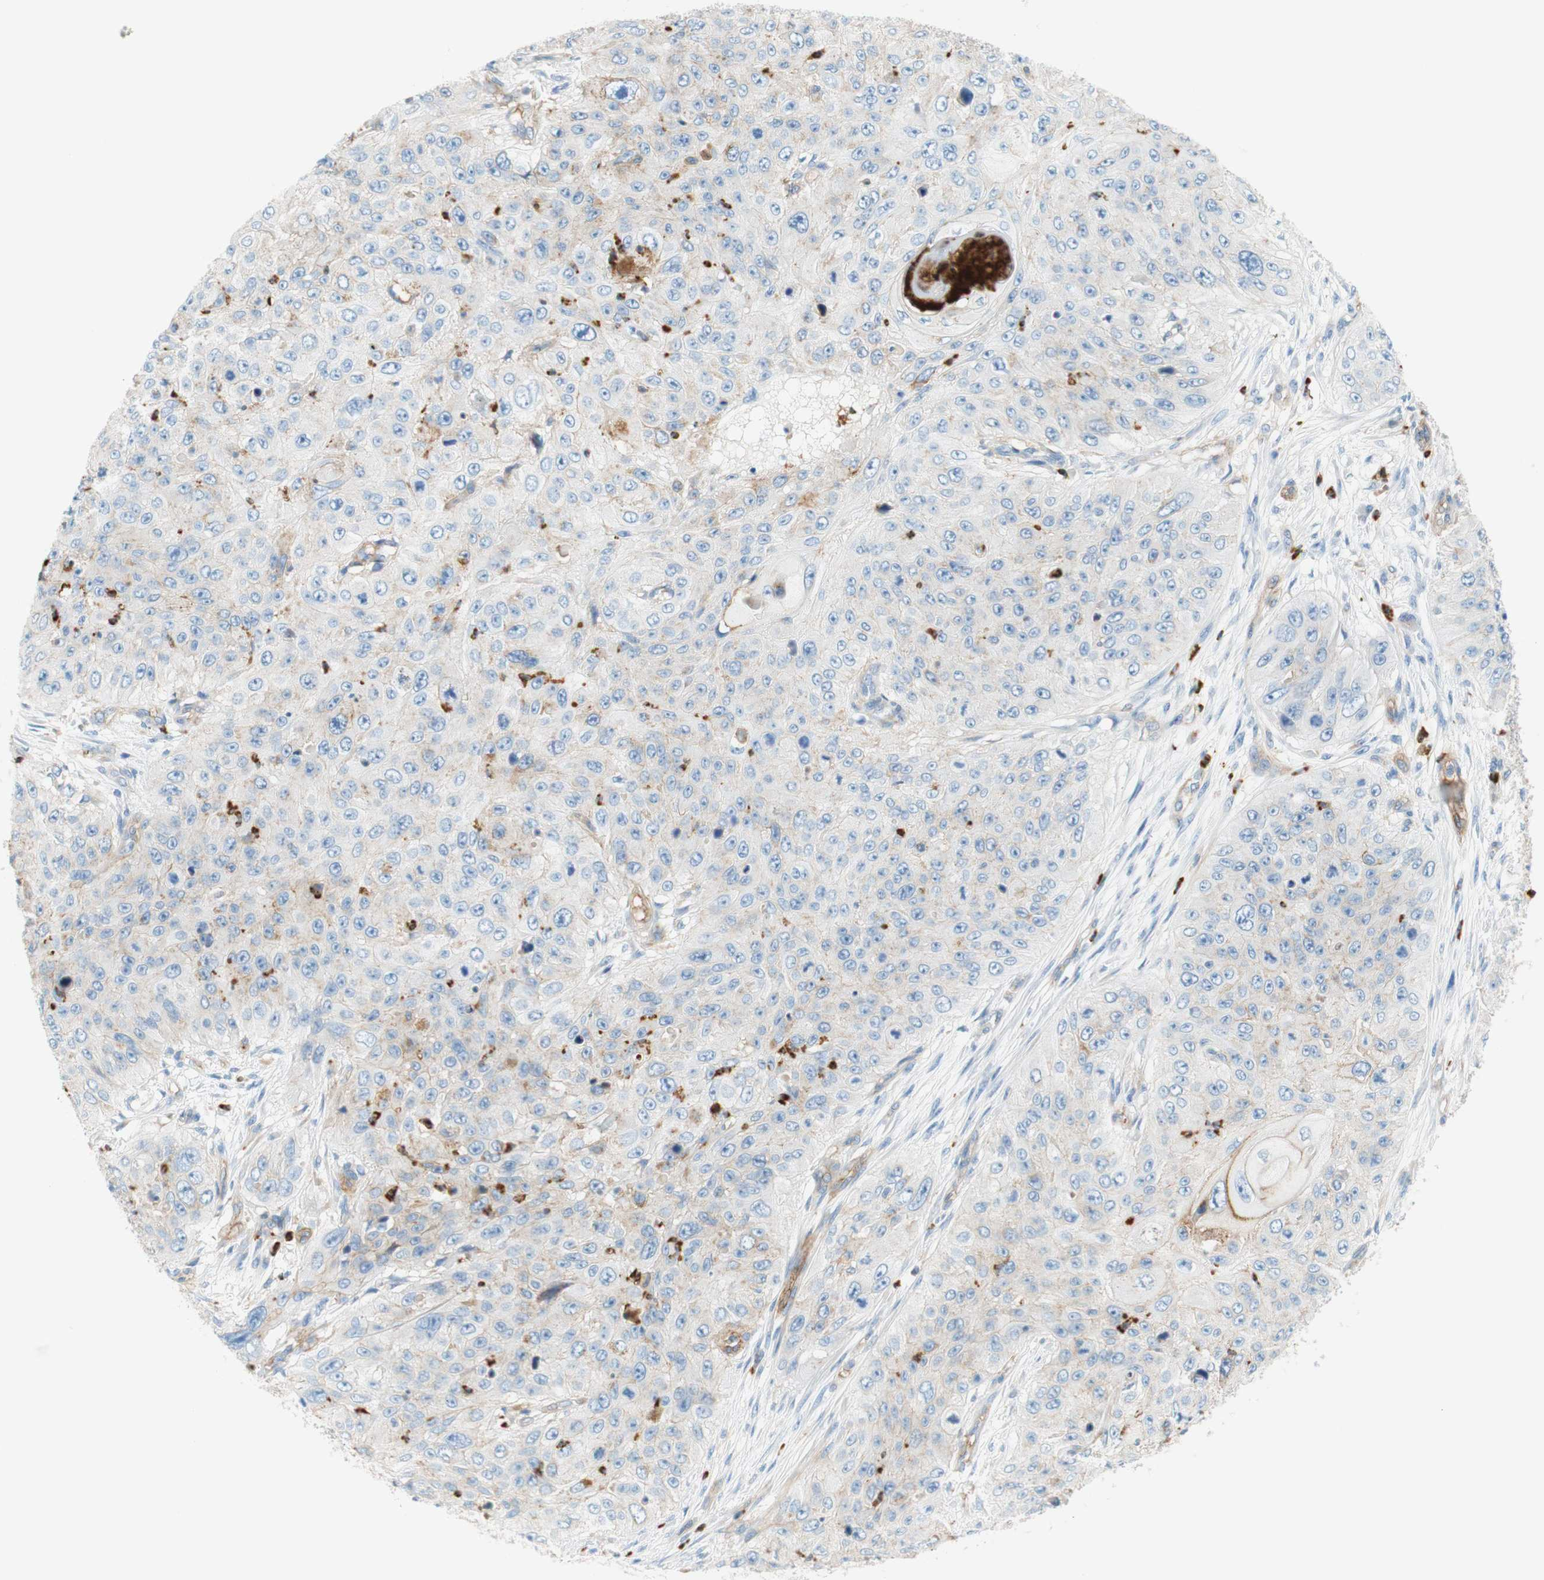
{"staining": {"intensity": "negative", "quantity": "none", "location": "none"}, "tissue": "skin cancer", "cell_type": "Tumor cells", "image_type": "cancer", "snomed": [{"axis": "morphology", "description": "Squamous cell carcinoma, NOS"}, {"axis": "topography", "description": "Skin"}], "caption": "Immunohistochemistry histopathology image of squamous cell carcinoma (skin) stained for a protein (brown), which shows no positivity in tumor cells.", "gene": "STOM", "patient": {"sex": "female", "age": 80}}